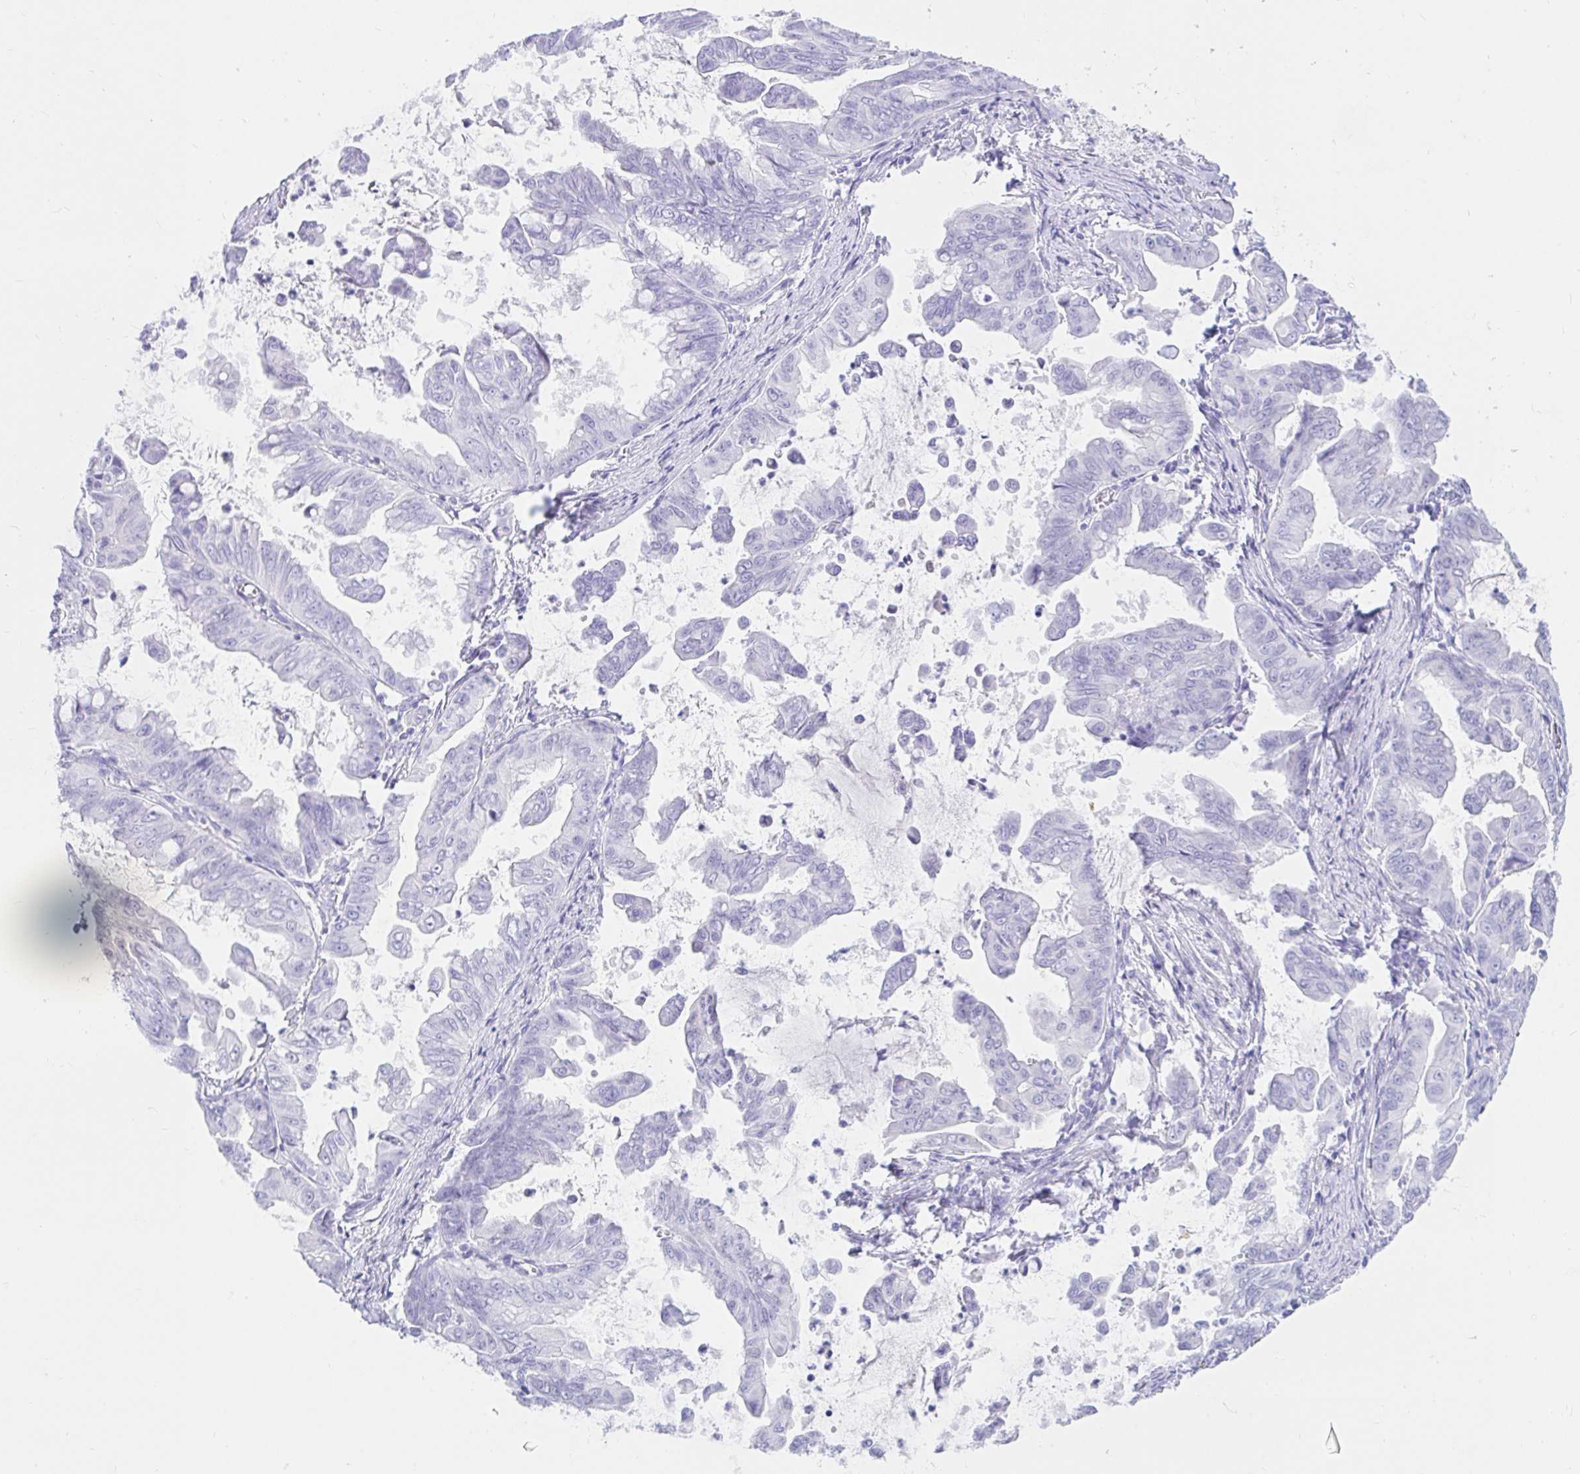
{"staining": {"intensity": "negative", "quantity": "none", "location": "none"}, "tissue": "stomach cancer", "cell_type": "Tumor cells", "image_type": "cancer", "snomed": [{"axis": "morphology", "description": "Adenocarcinoma, NOS"}, {"axis": "topography", "description": "Stomach, upper"}], "caption": "The image demonstrates no staining of tumor cells in stomach cancer (adenocarcinoma). (DAB (3,3'-diaminobenzidine) immunohistochemistry (IHC) visualized using brightfield microscopy, high magnification).", "gene": "OR6T1", "patient": {"sex": "male", "age": 80}}